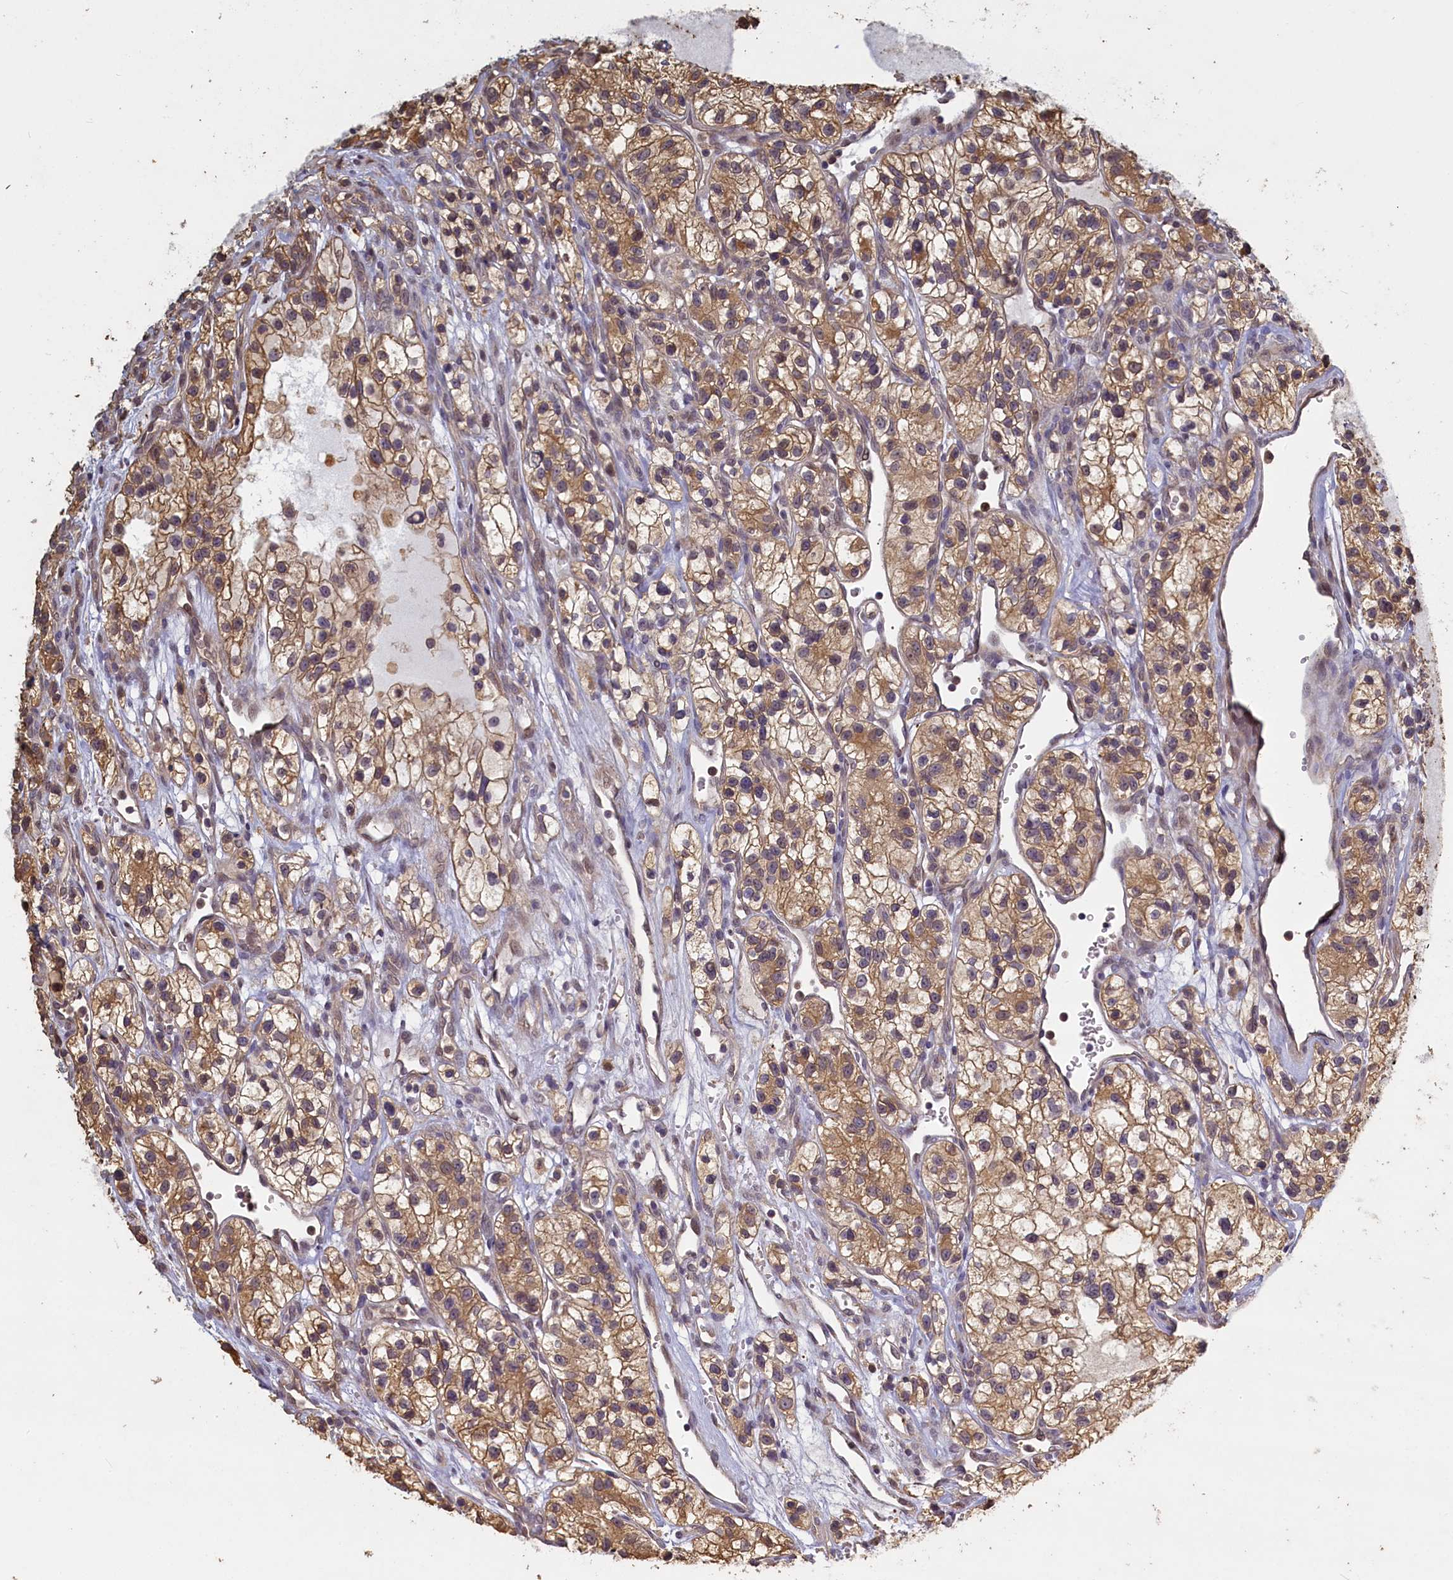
{"staining": {"intensity": "moderate", "quantity": ">75%", "location": "cytoplasmic/membranous"}, "tissue": "renal cancer", "cell_type": "Tumor cells", "image_type": "cancer", "snomed": [{"axis": "morphology", "description": "Adenocarcinoma, NOS"}, {"axis": "topography", "description": "Kidney"}], "caption": "An image of human renal adenocarcinoma stained for a protein demonstrates moderate cytoplasmic/membranous brown staining in tumor cells.", "gene": "UCHL3", "patient": {"sex": "female", "age": 57}}